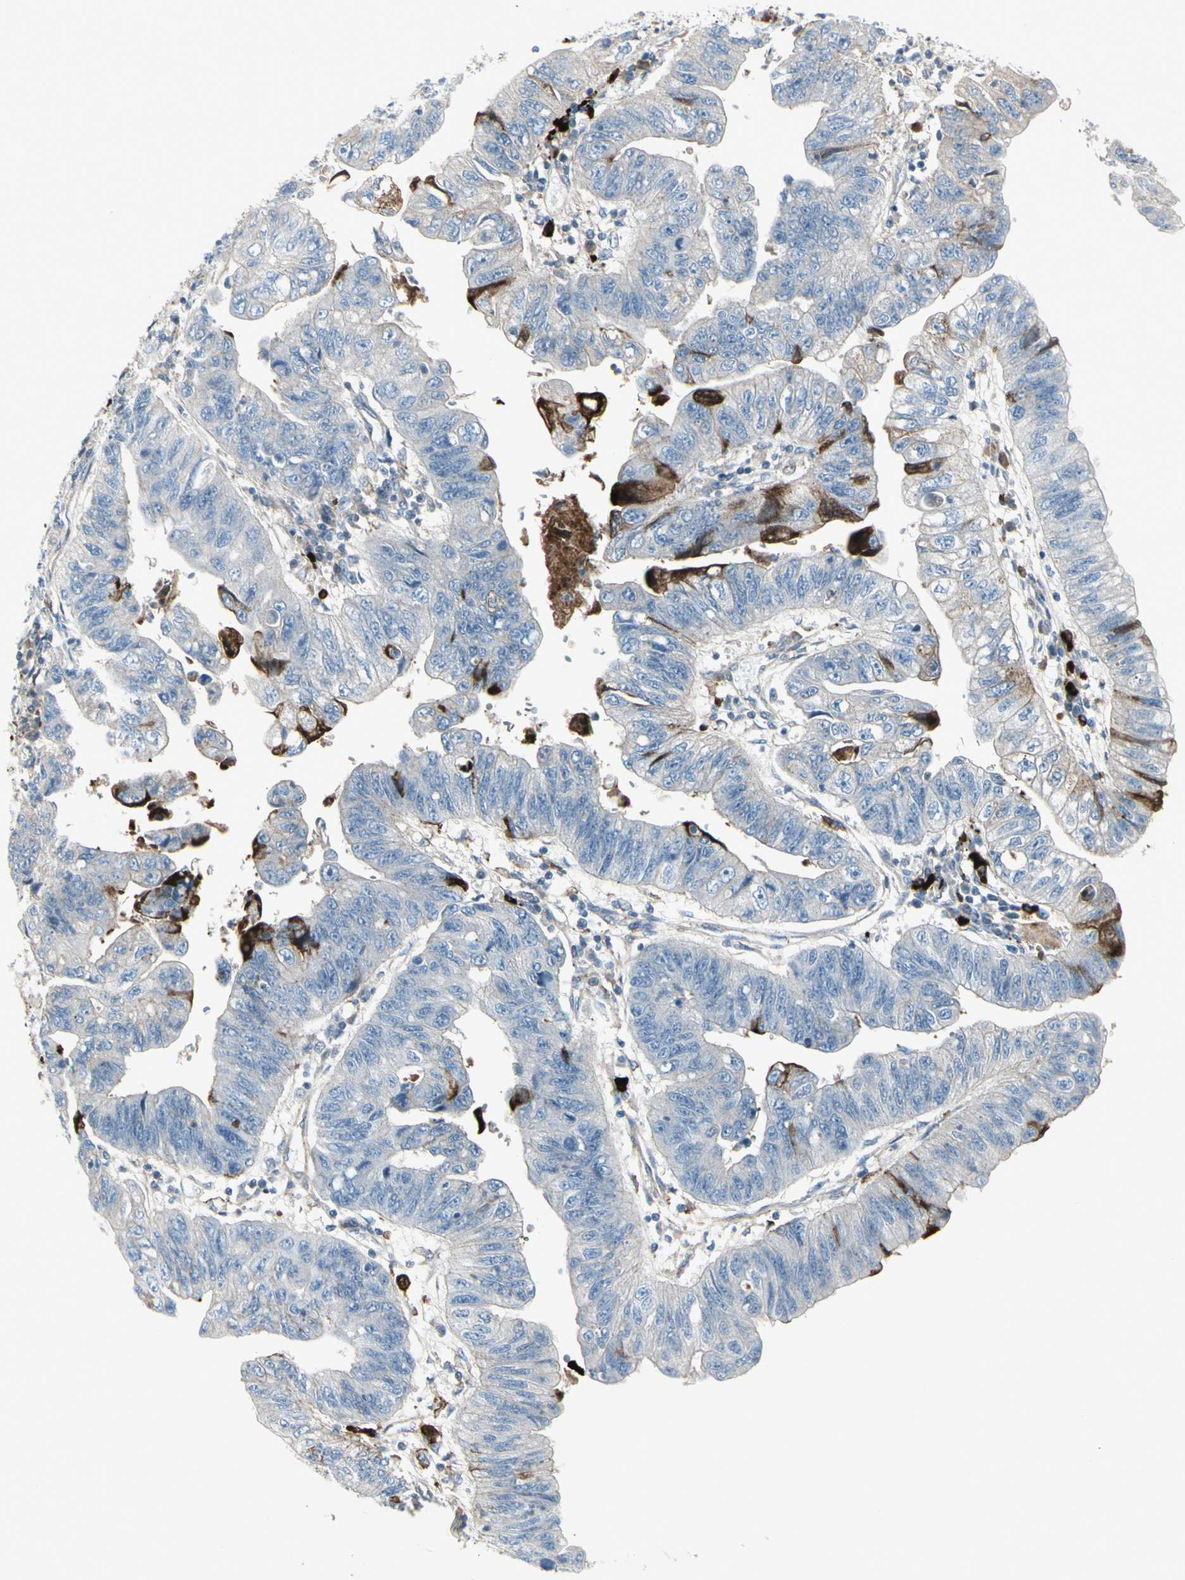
{"staining": {"intensity": "strong", "quantity": "<25%", "location": "cytoplasmic/membranous"}, "tissue": "stomach cancer", "cell_type": "Tumor cells", "image_type": "cancer", "snomed": [{"axis": "morphology", "description": "Adenocarcinoma, NOS"}, {"axis": "topography", "description": "Stomach"}], "caption": "This micrograph exhibits immunohistochemistry staining of adenocarcinoma (stomach), with medium strong cytoplasmic/membranous staining in about <25% of tumor cells.", "gene": "IGHG1", "patient": {"sex": "male", "age": 59}}